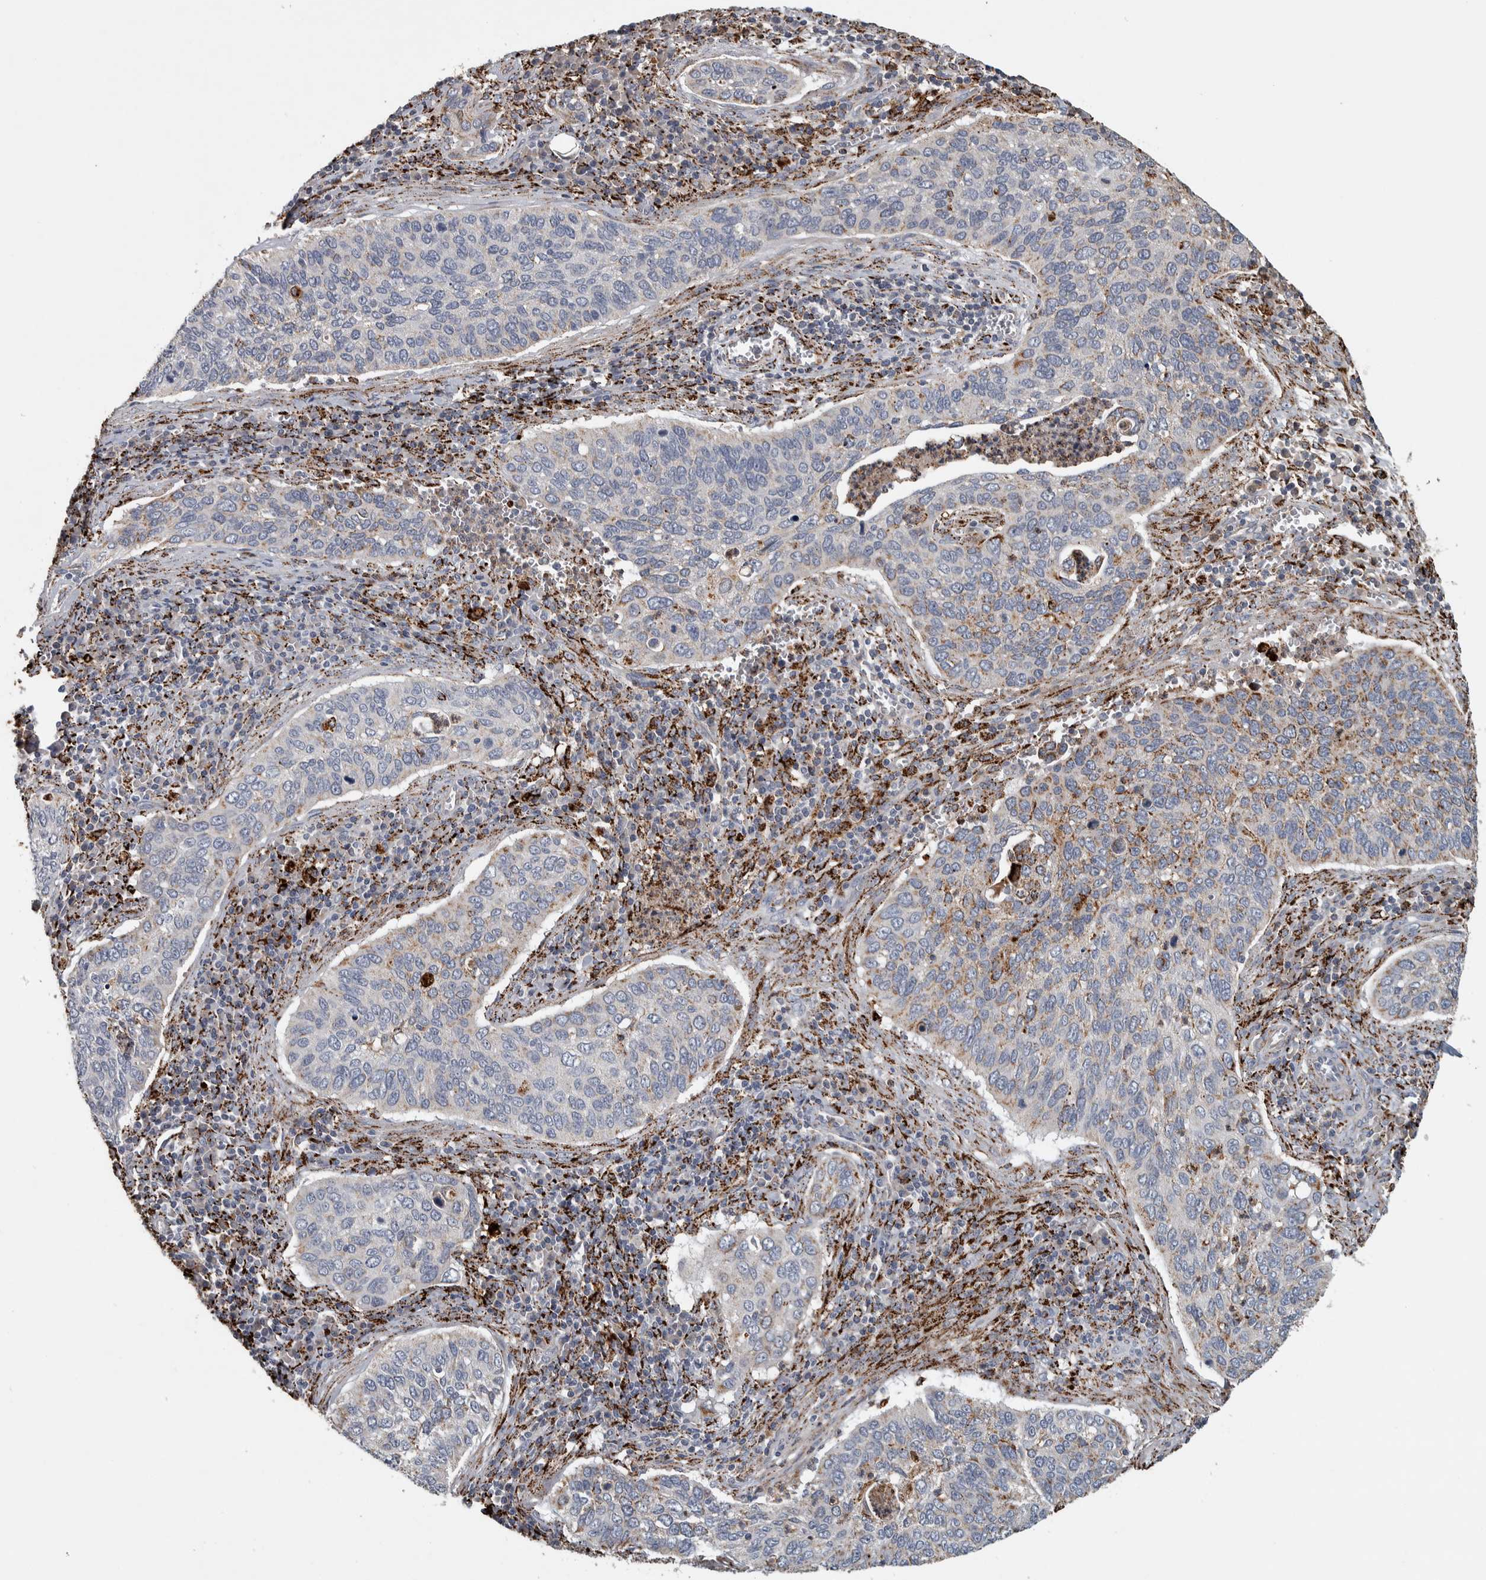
{"staining": {"intensity": "moderate", "quantity": "<25%", "location": "cytoplasmic/membranous"}, "tissue": "cervical cancer", "cell_type": "Tumor cells", "image_type": "cancer", "snomed": [{"axis": "morphology", "description": "Squamous cell carcinoma, NOS"}, {"axis": "topography", "description": "Cervix"}], "caption": "Brown immunohistochemical staining in cervical cancer shows moderate cytoplasmic/membranous staining in approximately <25% of tumor cells. The staining is performed using DAB brown chromogen to label protein expression. The nuclei are counter-stained blue using hematoxylin.", "gene": "FAM78A", "patient": {"sex": "female", "age": 53}}